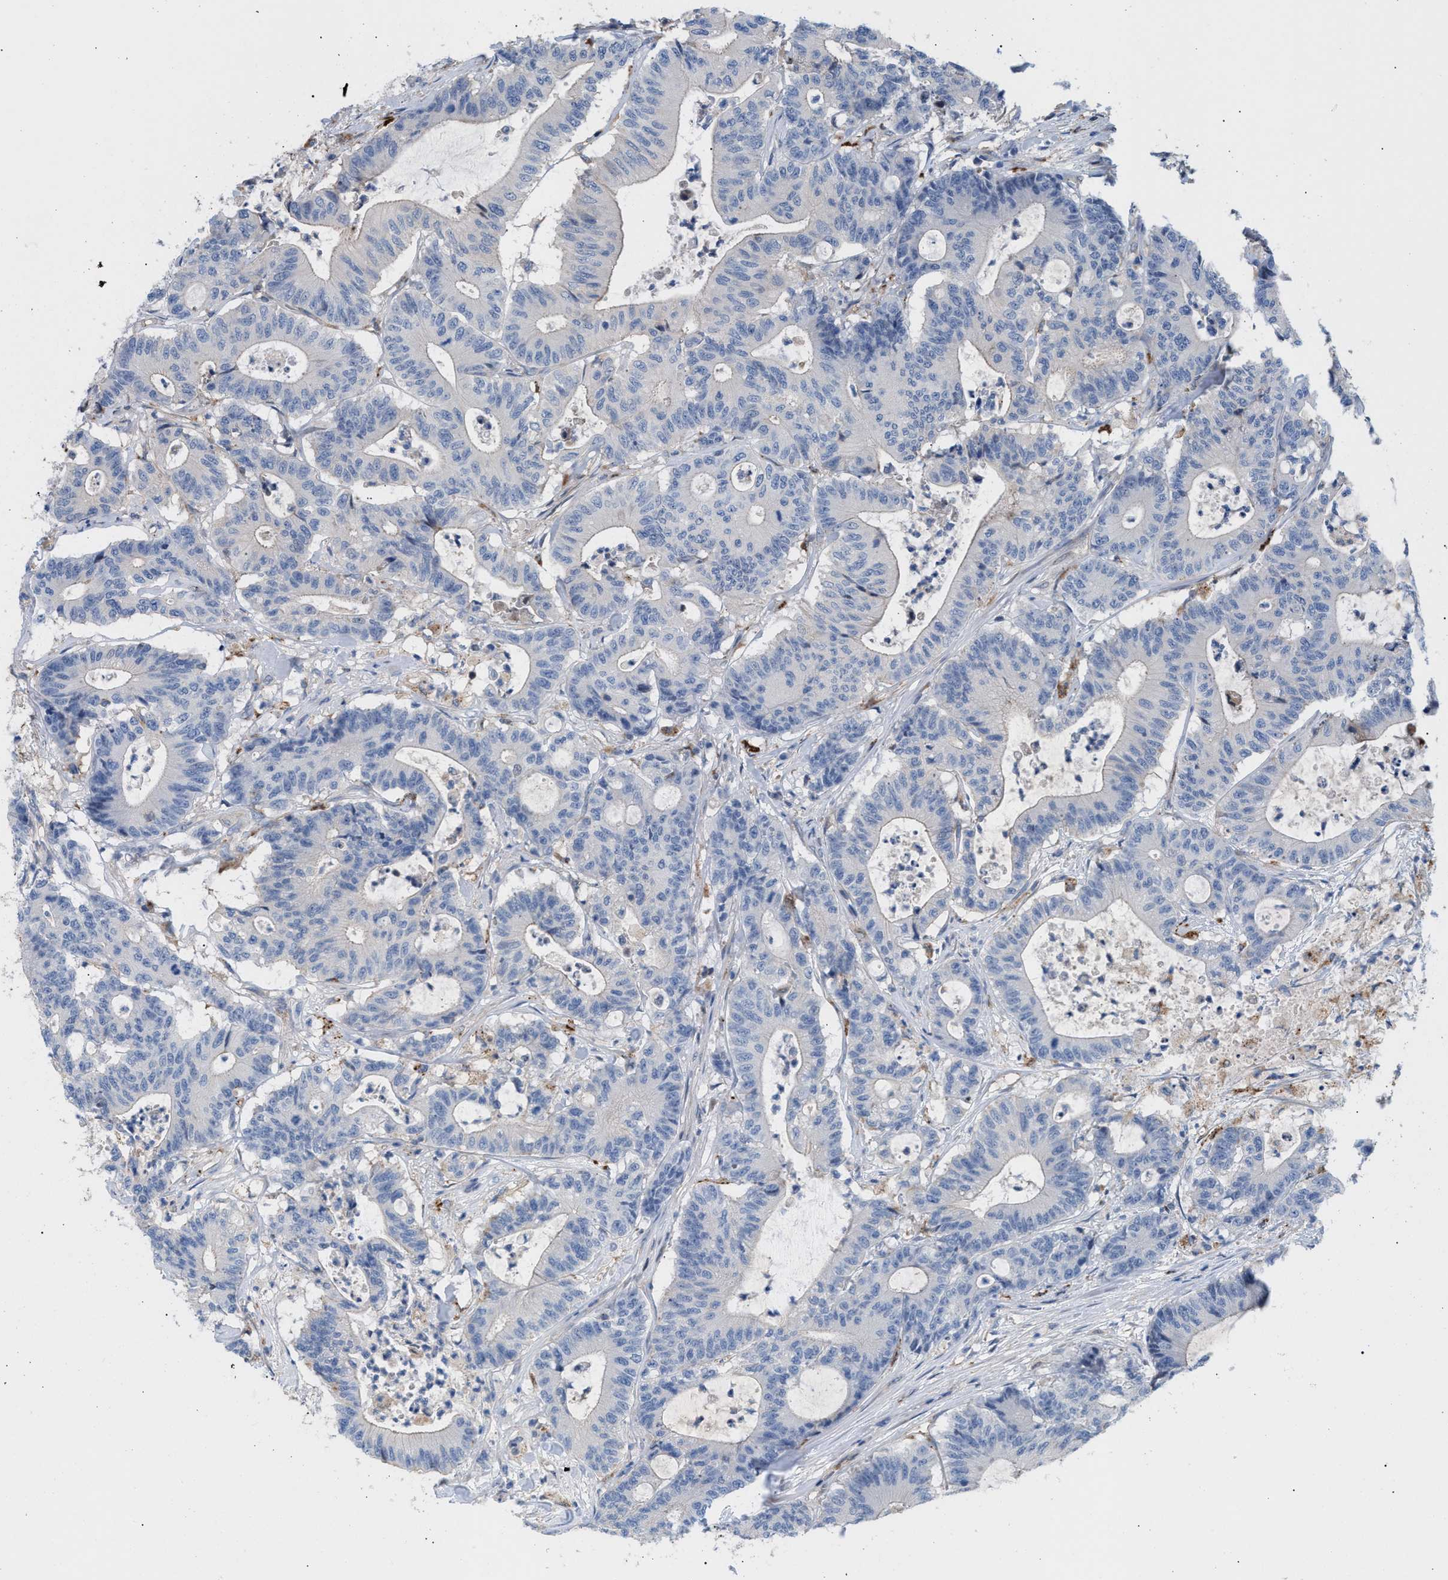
{"staining": {"intensity": "negative", "quantity": "none", "location": "none"}, "tissue": "colorectal cancer", "cell_type": "Tumor cells", "image_type": "cancer", "snomed": [{"axis": "morphology", "description": "Adenocarcinoma, NOS"}, {"axis": "topography", "description": "Colon"}], "caption": "IHC of adenocarcinoma (colorectal) reveals no expression in tumor cells.", "gene": "MBTD1", "patient": {"sex": "female", "age": 84}}